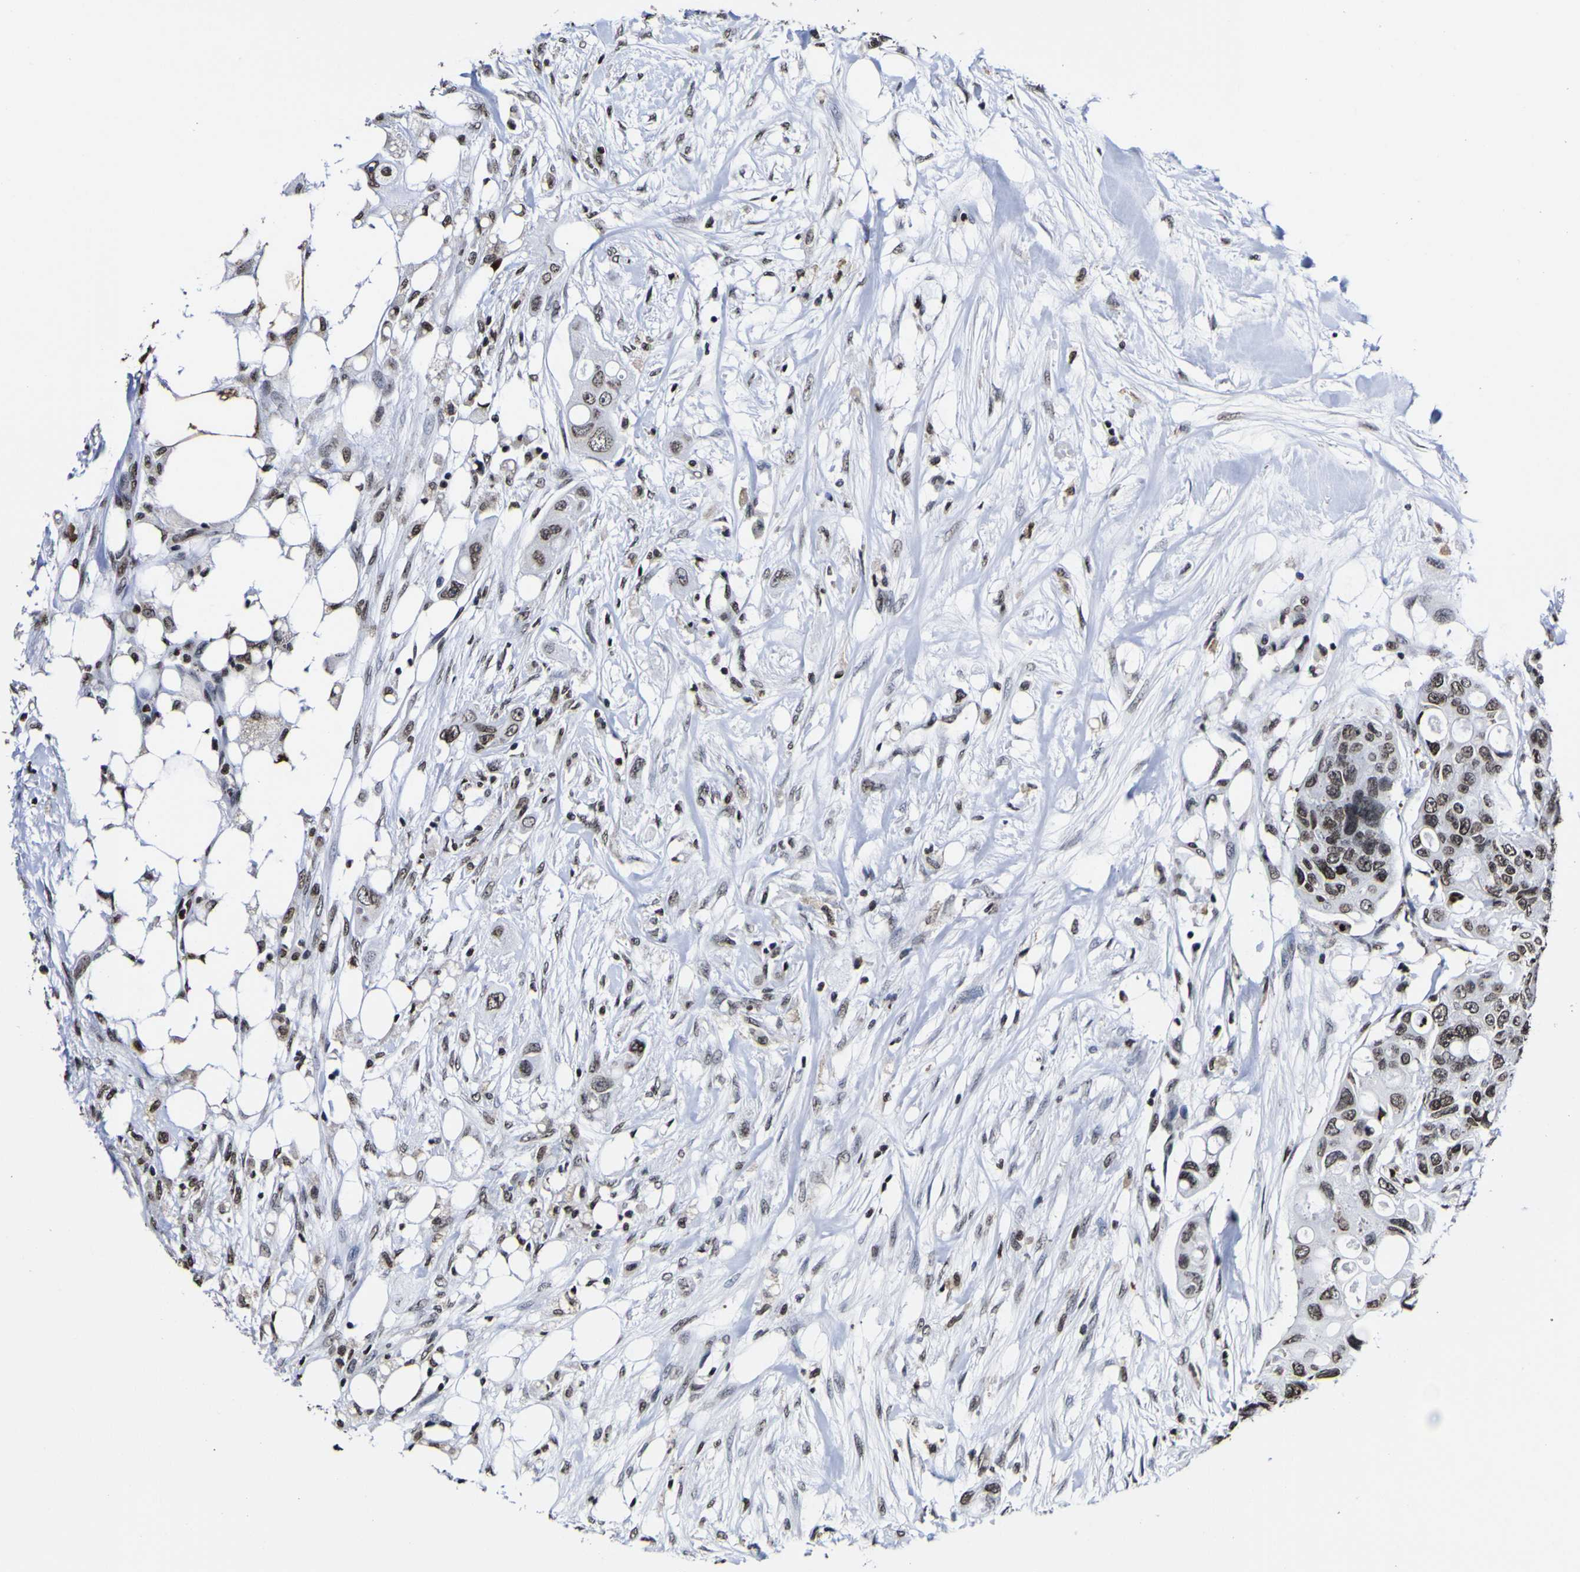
{"staining": {"intensity": "strong", "quantity": ">75%", "location": "nuclear"}, "tissue": "colorectal cancer", "cell_type": "Tumor cells", "image_type": "cancer", "snomed": [{"axis": "morphology", "description": "Adenocarcinoma, NOS"}, {"axis": "topography", "description": "Colon"}], "caption": "High-power microscopy captured an IHC image of colorectal adenocarcinoma, revealing strong nuclear expression in approximately >75% of tumor cells.", "gene": "PIAS1", "patient": {"sex": "female", "age": 57}}